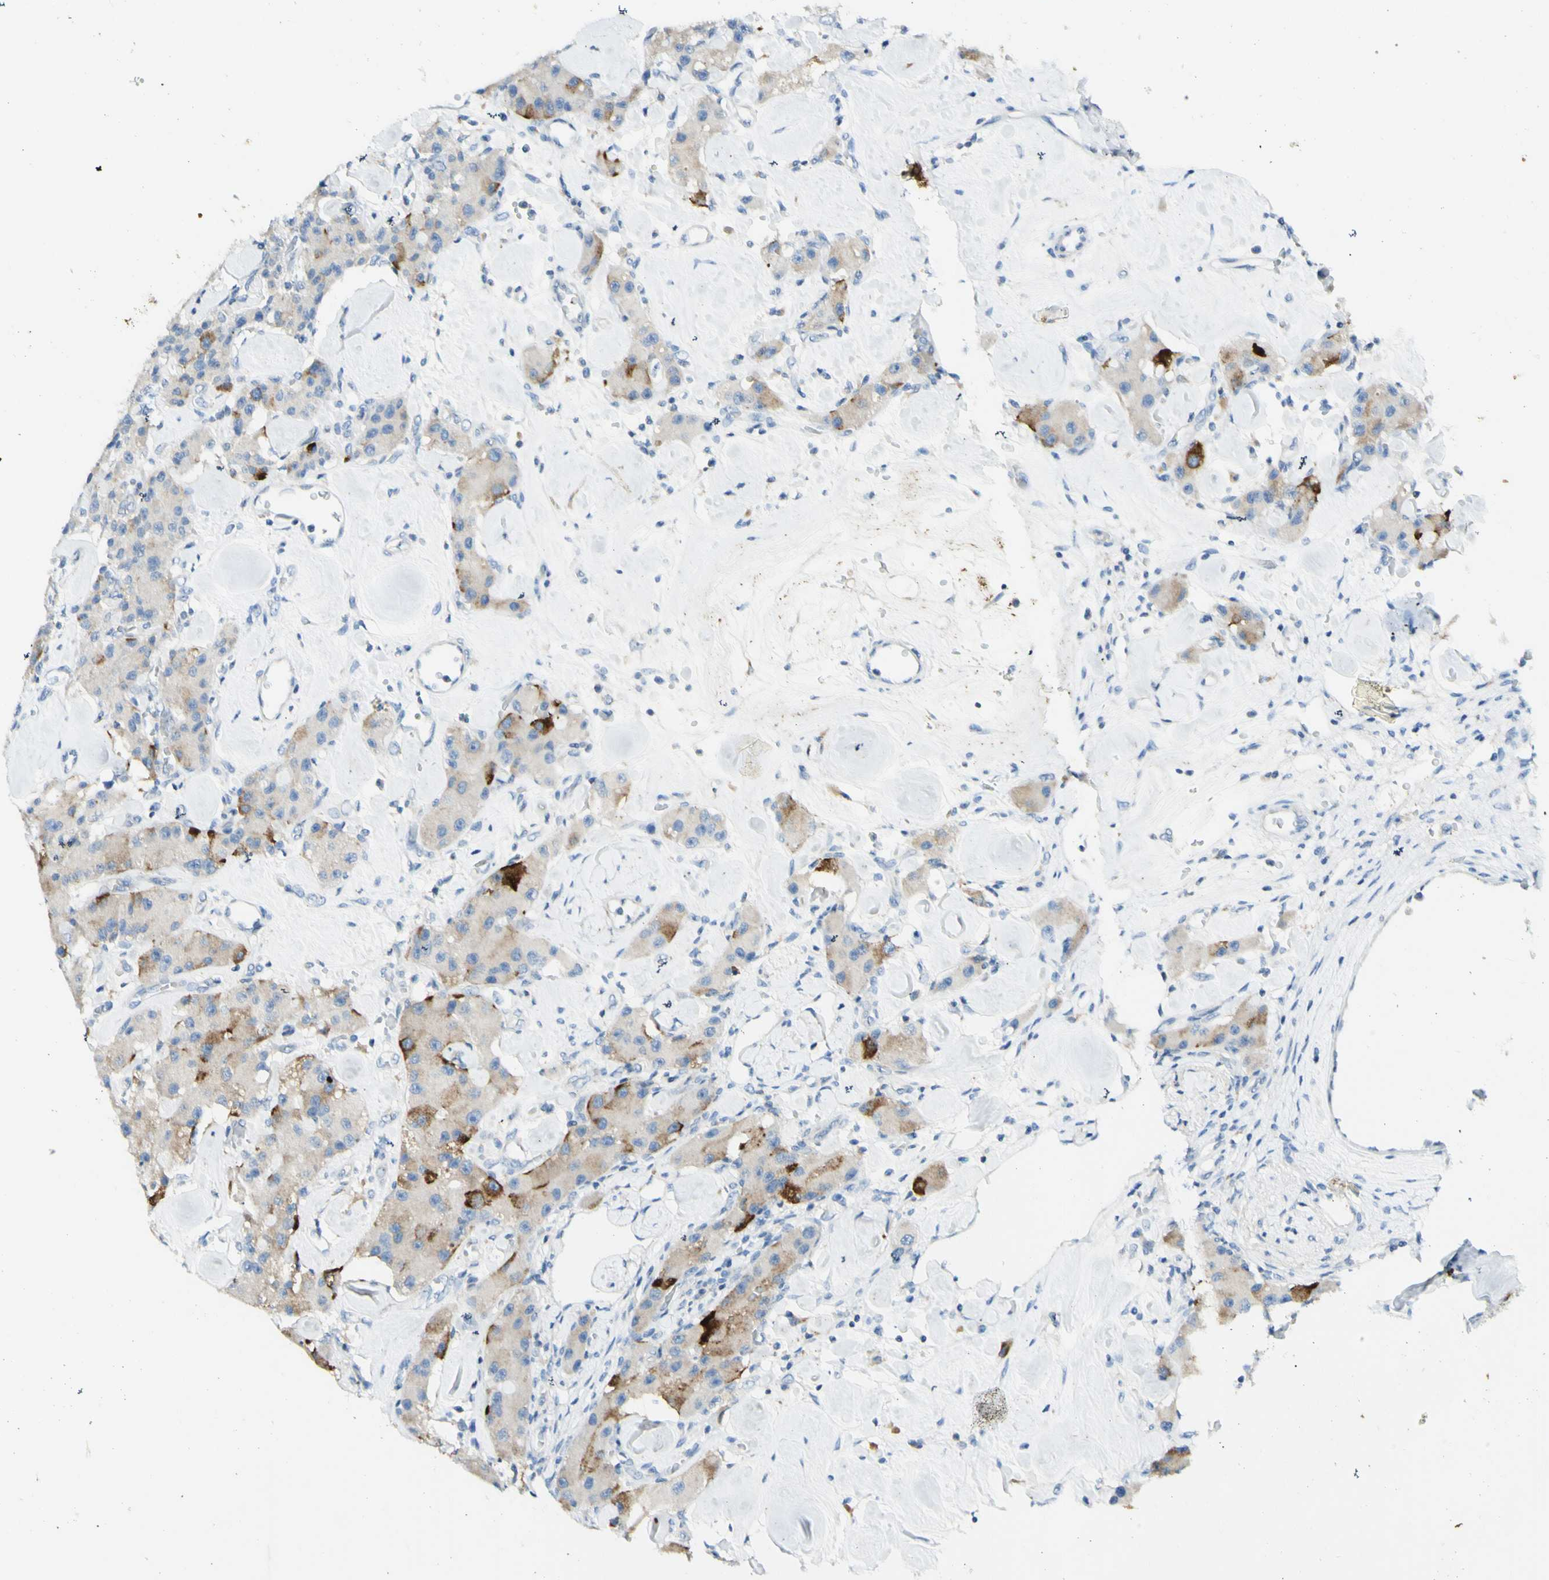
{"staining": {"intensity": "strong", "quantity": "<25%", "location": "cytoplasmic/membranous"}, "tissue": "carcinoid", "cell_type": "Tumor cells", "image_type": "cancer", "snomed": [{"axis": "morphology", "description": "Carcinoid, malignant, NOS"}, {"axis": "topography", "description": "Pancreas"}], "caption": "IHC micrograph of neoplastic tissue: human malignant carcinoid stained using immunohistochemistry reveals medium levels of strong protein expression localized specifically in the cytoplasmic/membranous of tumor cells, appearing as a cytoplasmic/membranous brown color.", "gene": "GDF15", "patient": {"sex": "male", "age": 41}}